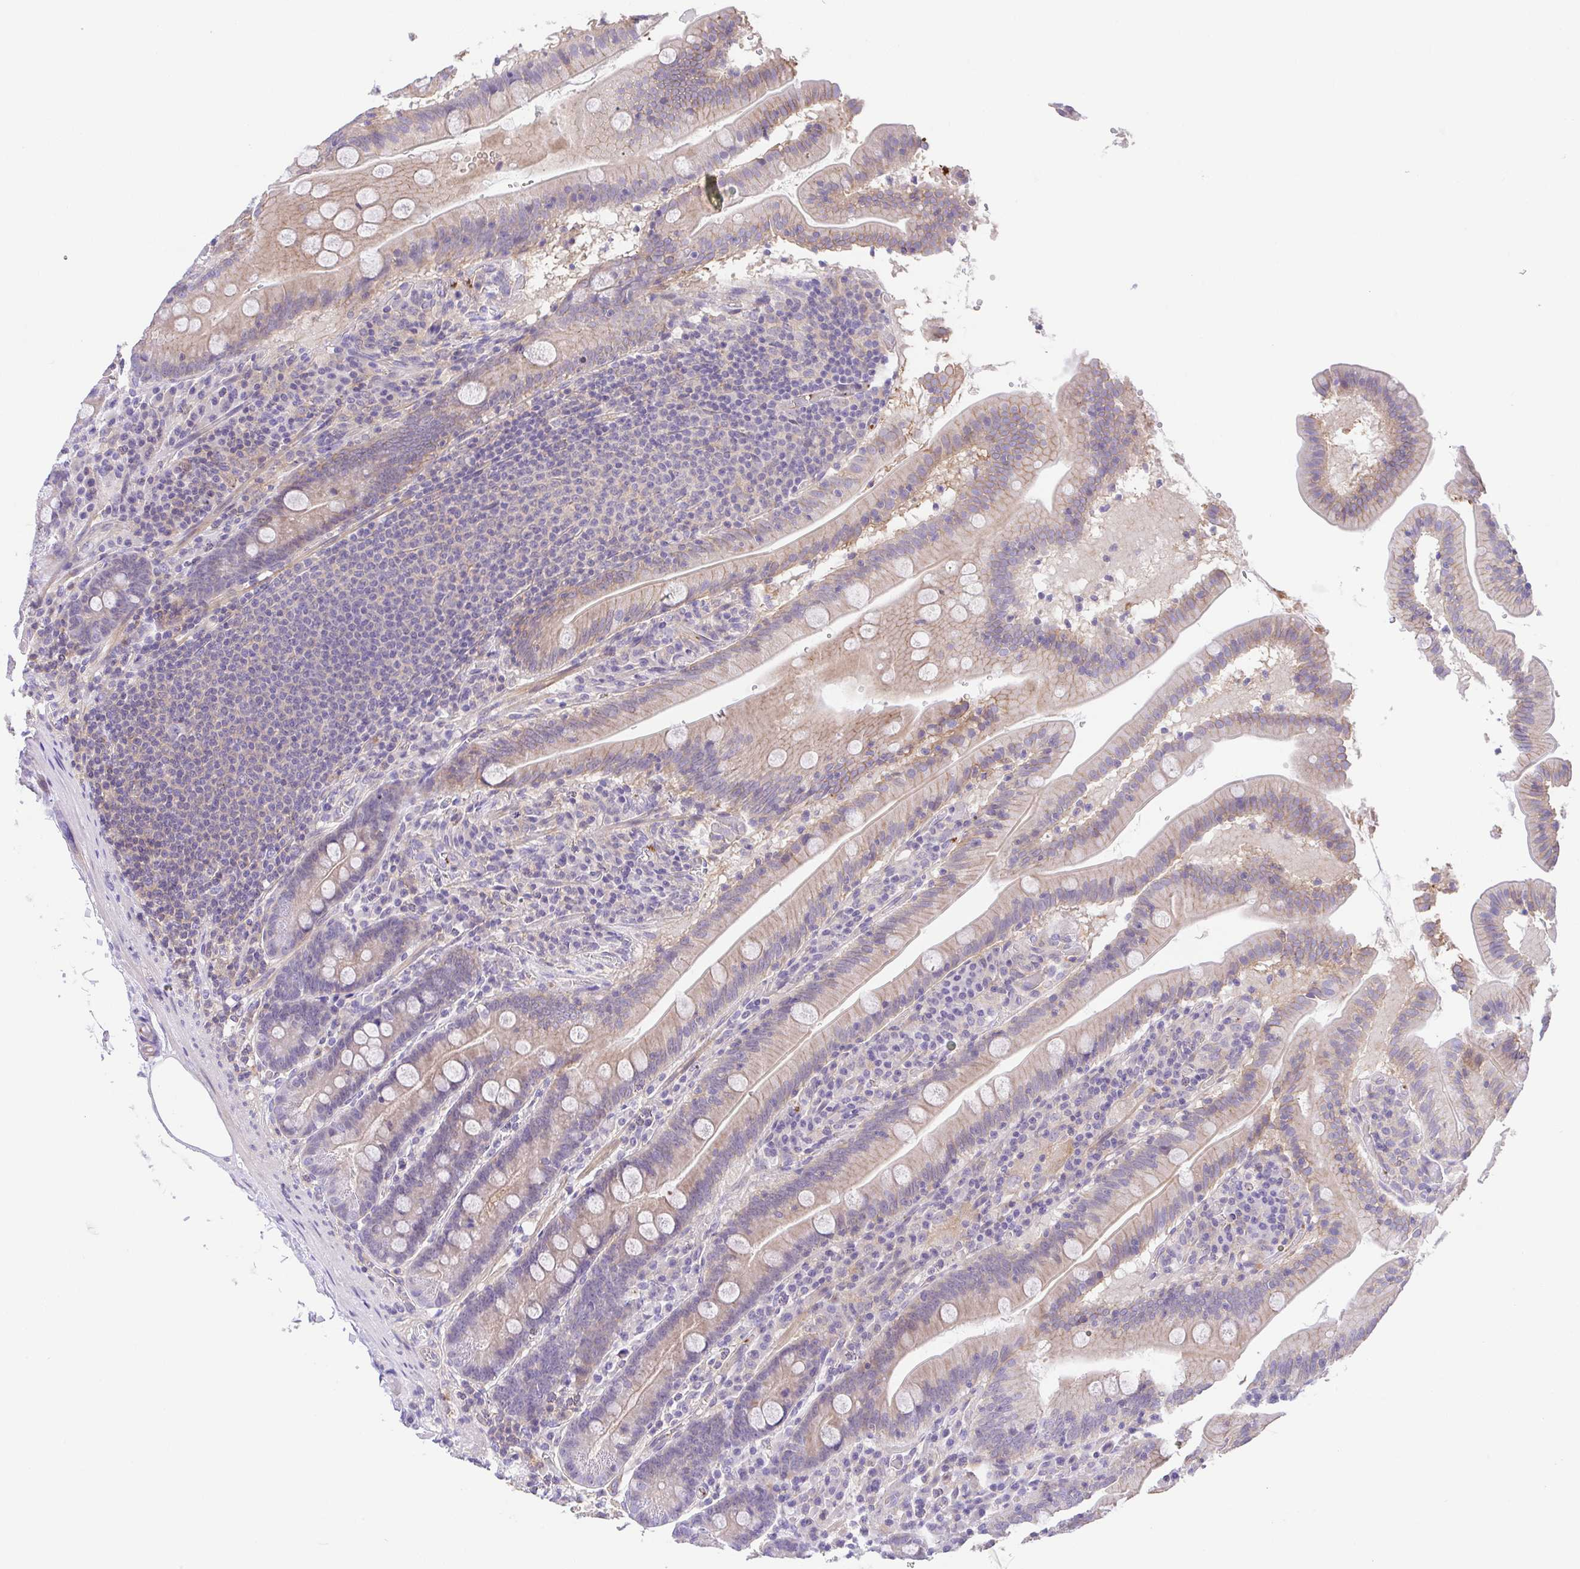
{"staining": {"intensity": "weak", "quantity": "25%-75%", "location": "cytoplasmic/membranous"}, "tissue": "small intestine", "cell_type": "Glandular cells", "image_type": "normal", "snomed": [{"axis": "morphology", "description": "Normal tissue, NOS"}, {"axis": "topography", "description": "Small intestine"}], "caption": "The immunohistochemical stain highlights weak cytoplasmic/membranous positivity in glandular cells of unremarkable small intestine. (brown staining indicates protein expression, while blue staining denotes nuclei).", "gene": "PRR14L", "patient": {"sex": "male", "age": 37}}